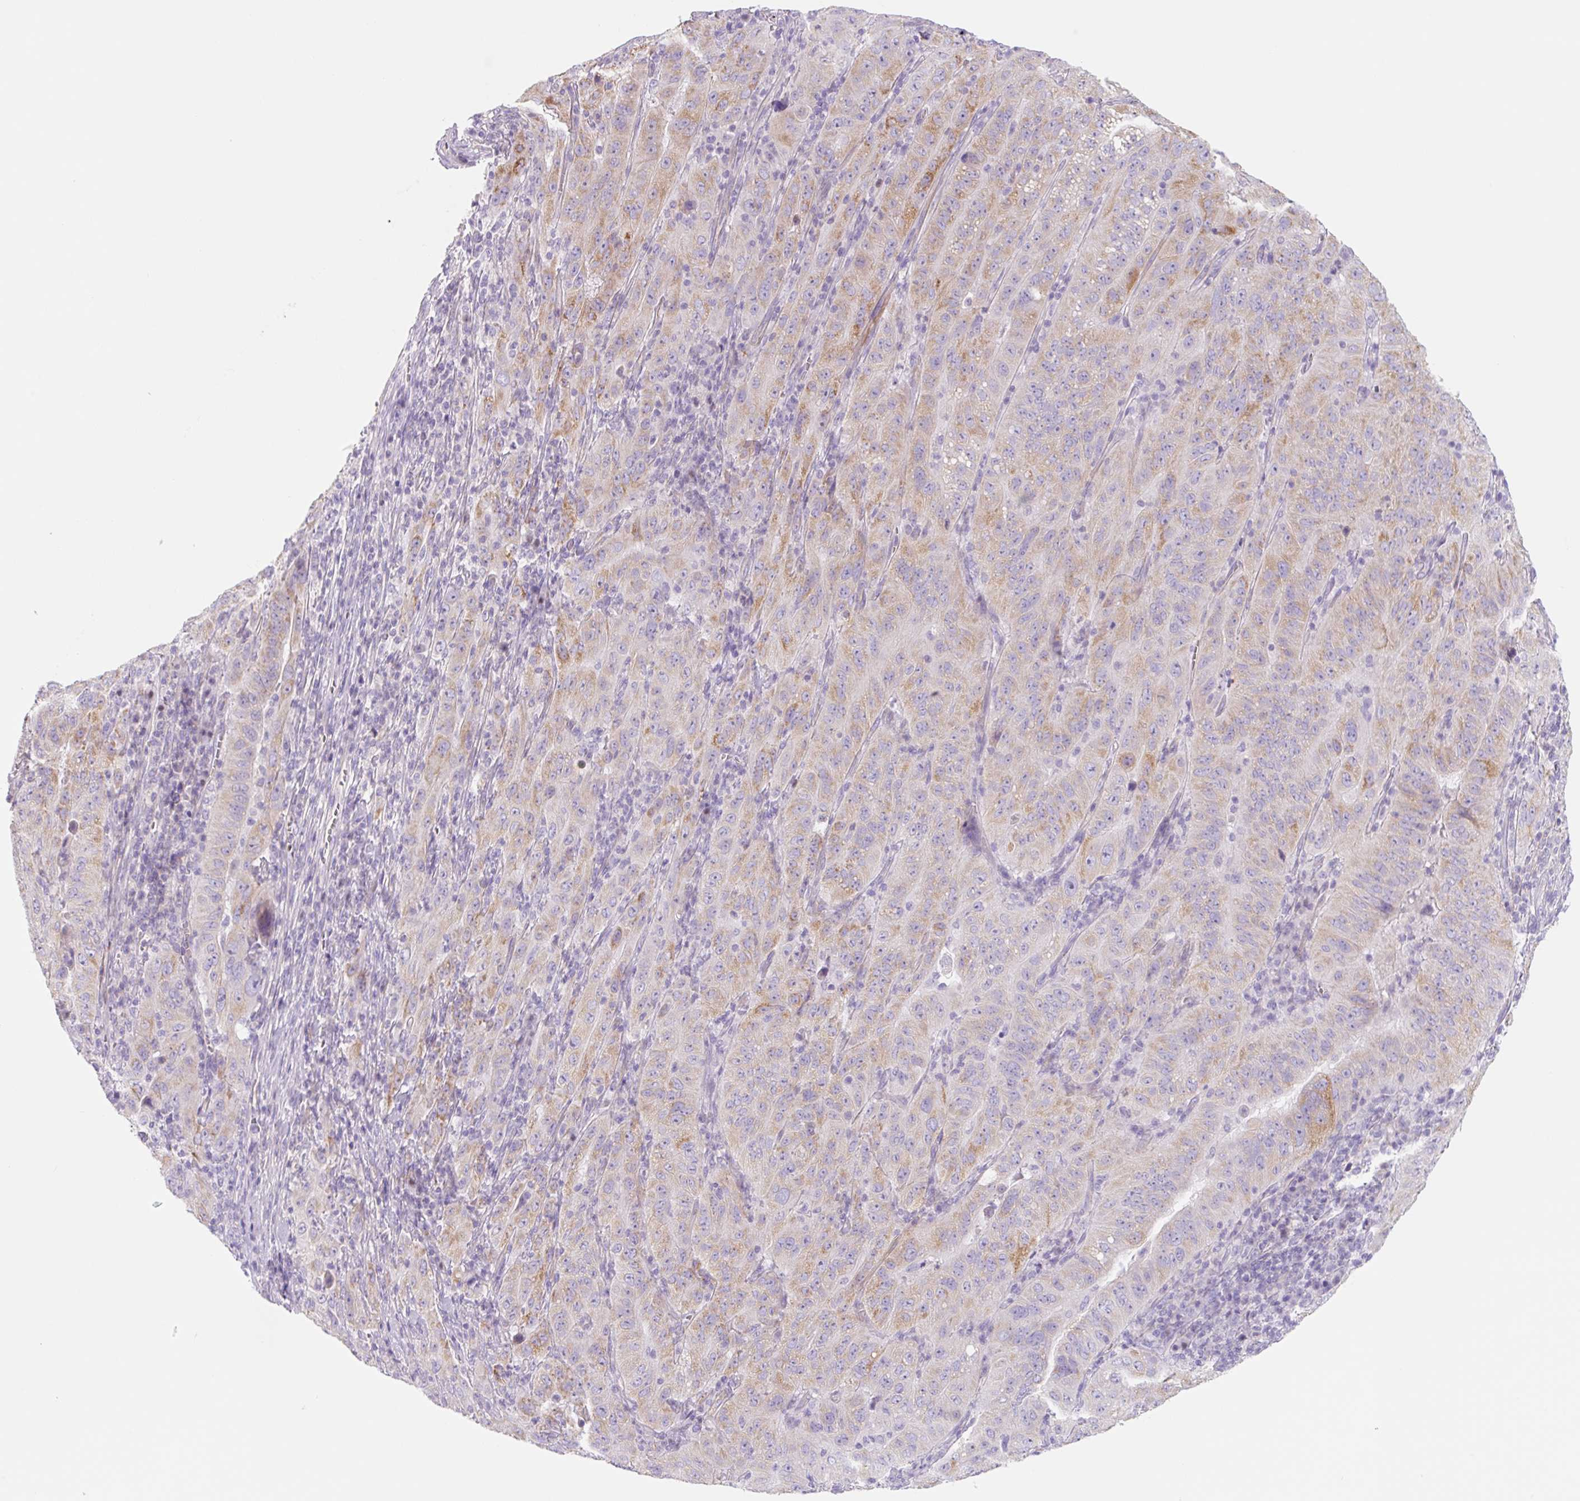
{"staining": {"intensity": "moderate", "quantity": "25%-75%", "location": "cytoplasmic/membranous"}, "tissue": "pancreatic cancer", "cell_type": "Tumor cells", "image_type": "cancer", "snomed": [{"axis": "morphology", "description": "Adenocarcinoma, NOS"}, {"axis": "topography", "description": "Pancreas"}], "caption": "Immunohistochemical staining of human pancreatic cancer (adenocarcinoma) shows medium levels of moderate cytoplasmic/membranous protein expression in approximately 25%-75% of tumor cells. (DAB (3,3'-diaminobenzidine) IHC with brightfield microscopy, high magnification).", "gene": "LYVE1", "patient": {"sex": "male", "age": 63}}